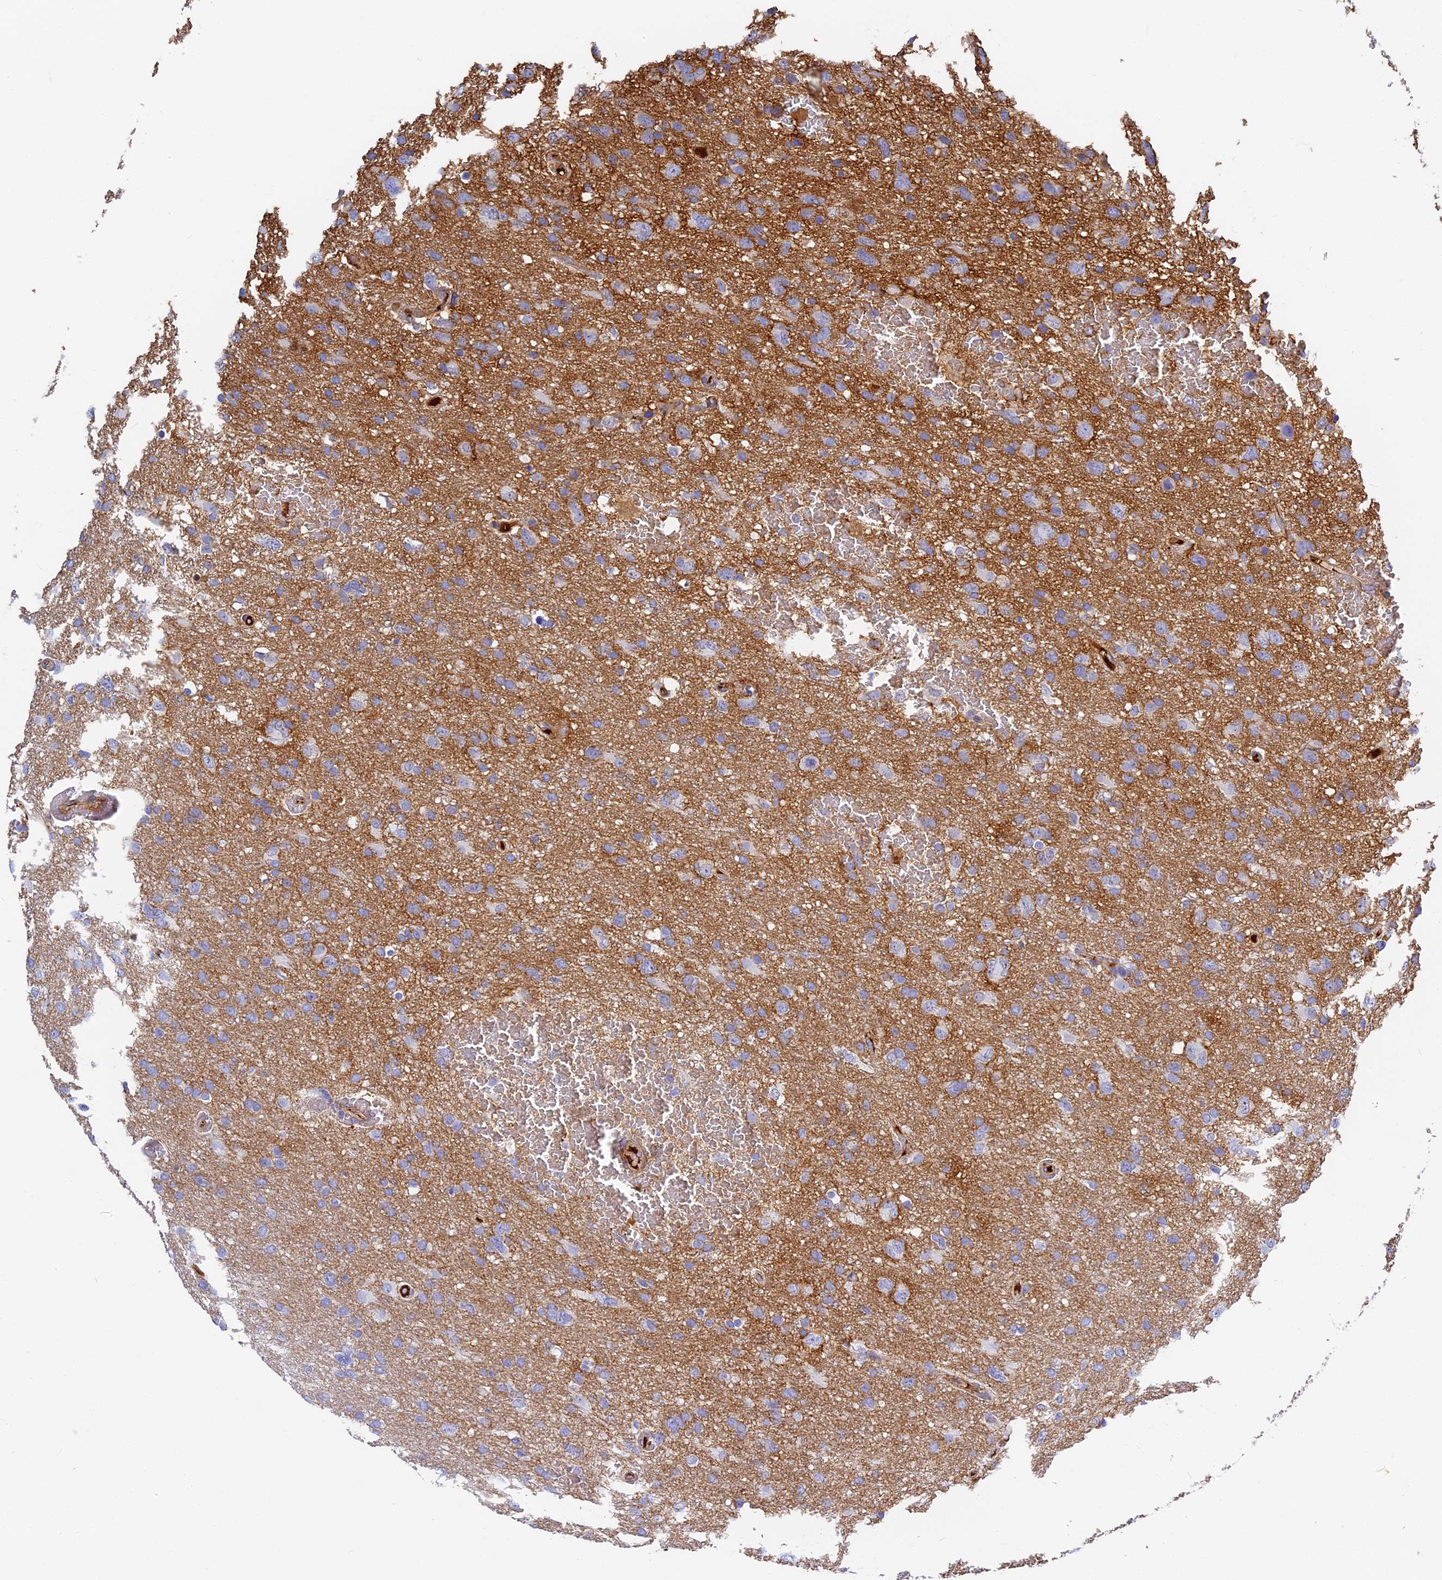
{"staining": {"intensity": "negative", "quantity": "none", "location": "none"}, "tissue": "glioma", "cell_type": "Tumor cells", "image_type": "cancer", "snomed": [{"axis": "morphology", "description": "Glioma, malignant, High grade"}, {"axis": "topography", "description": "Brain"}], "caption": "Tumor cells show no significant protein staining in malignant high-grade glioma.", "gene": "ITIH1", "patient": {"sex": "male", "age": 61}}